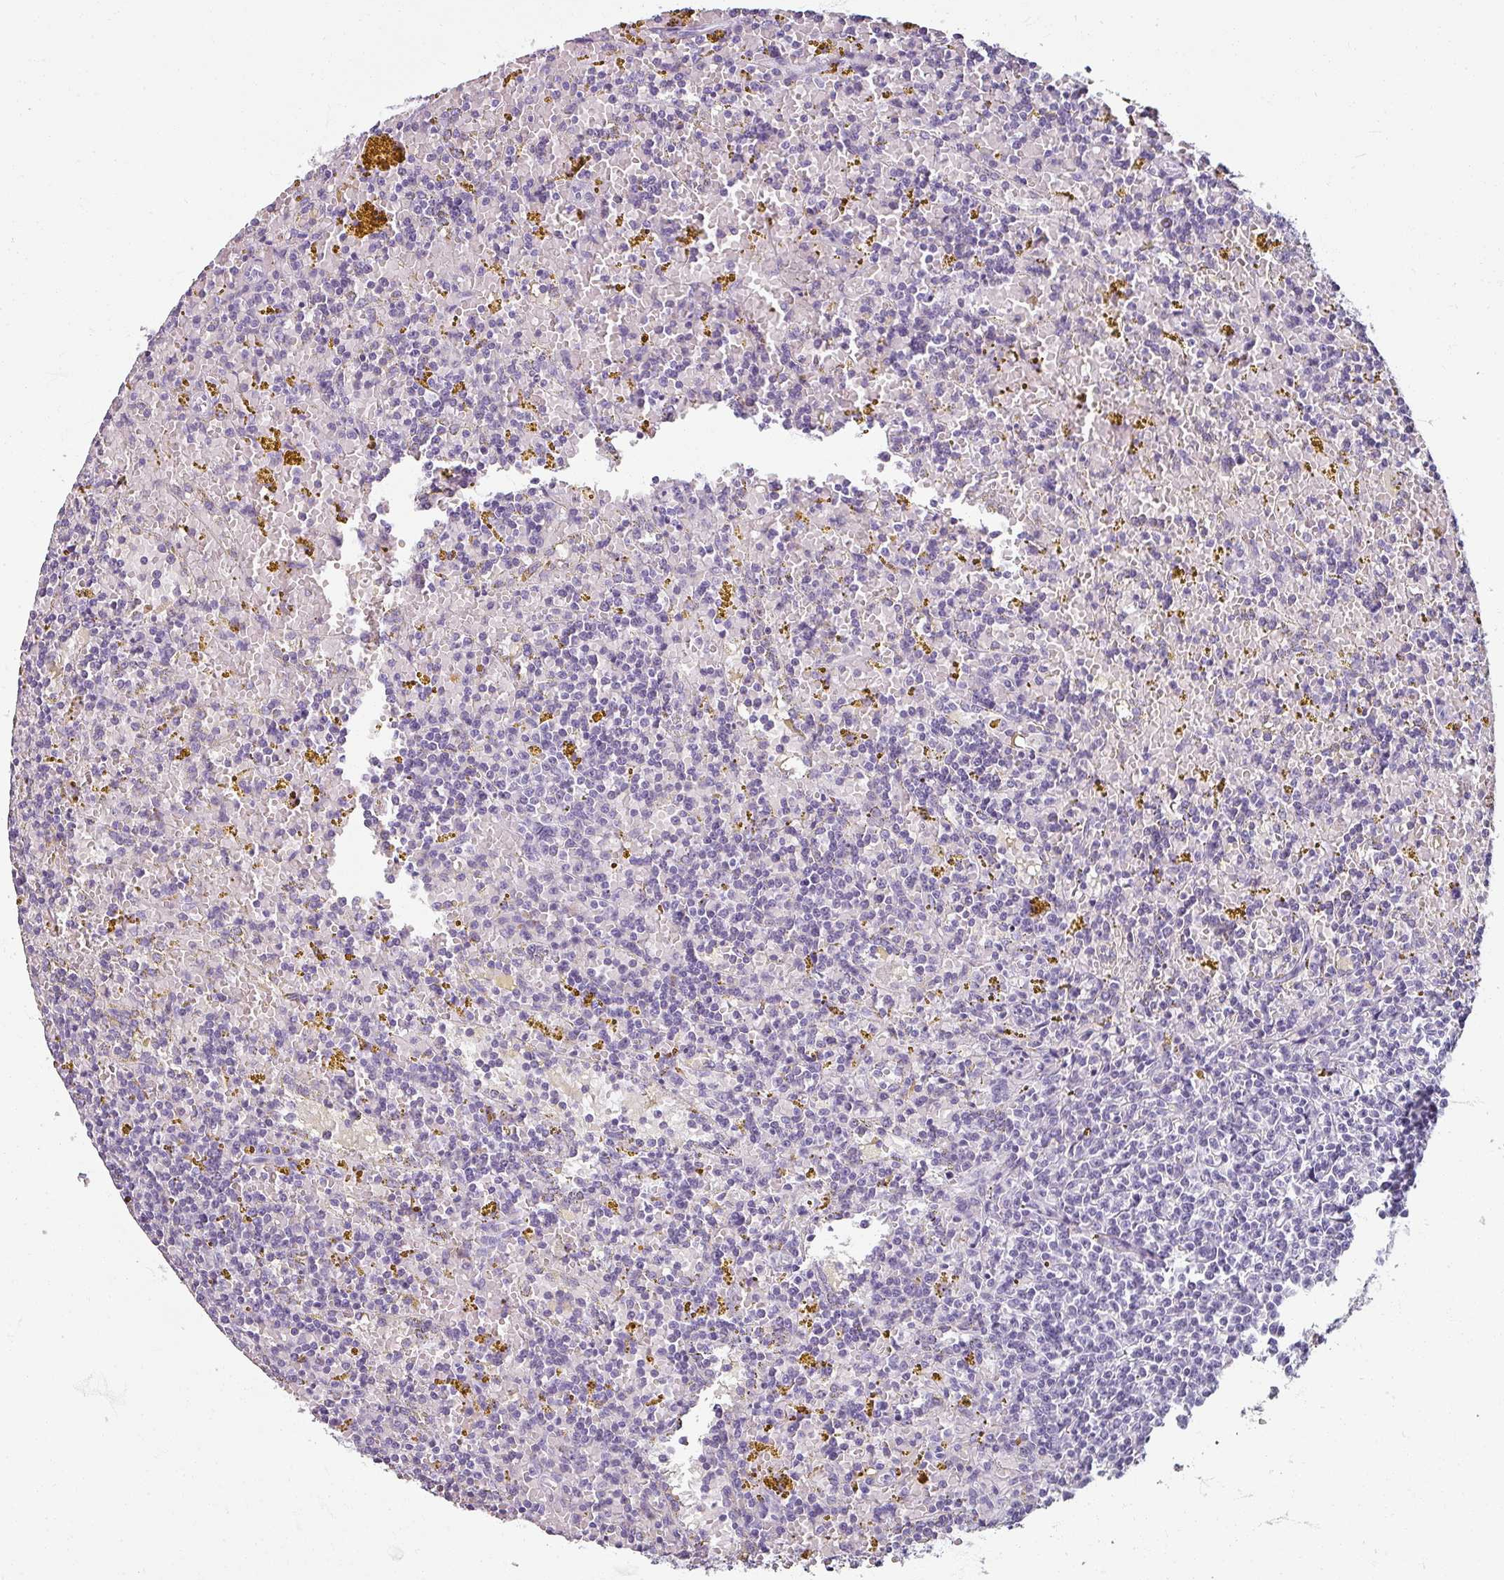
{"staining": {"intensity": "negative", "quantity": "none", "location": "none"}, "tissue": "lymphoma", "cell_type": "Tumor cells", "image_type": "cancer", "snomed": [{"axis": "morphology", "description": "Malignant lymphoma, non-Hodgkin's type, Low grade"}, {"axis": "topography", "description": "Spleen"}, {"axis": "topography", "description": "Lymph node"}], "caption": "High power microscopy histopathology image of an immunohistochemistry (IHC) histopathology image of lymphoma, revealing no significant staining in tumor cells.", "gene": "REG3G", "patient": {"sex": "female", "age": 66}}